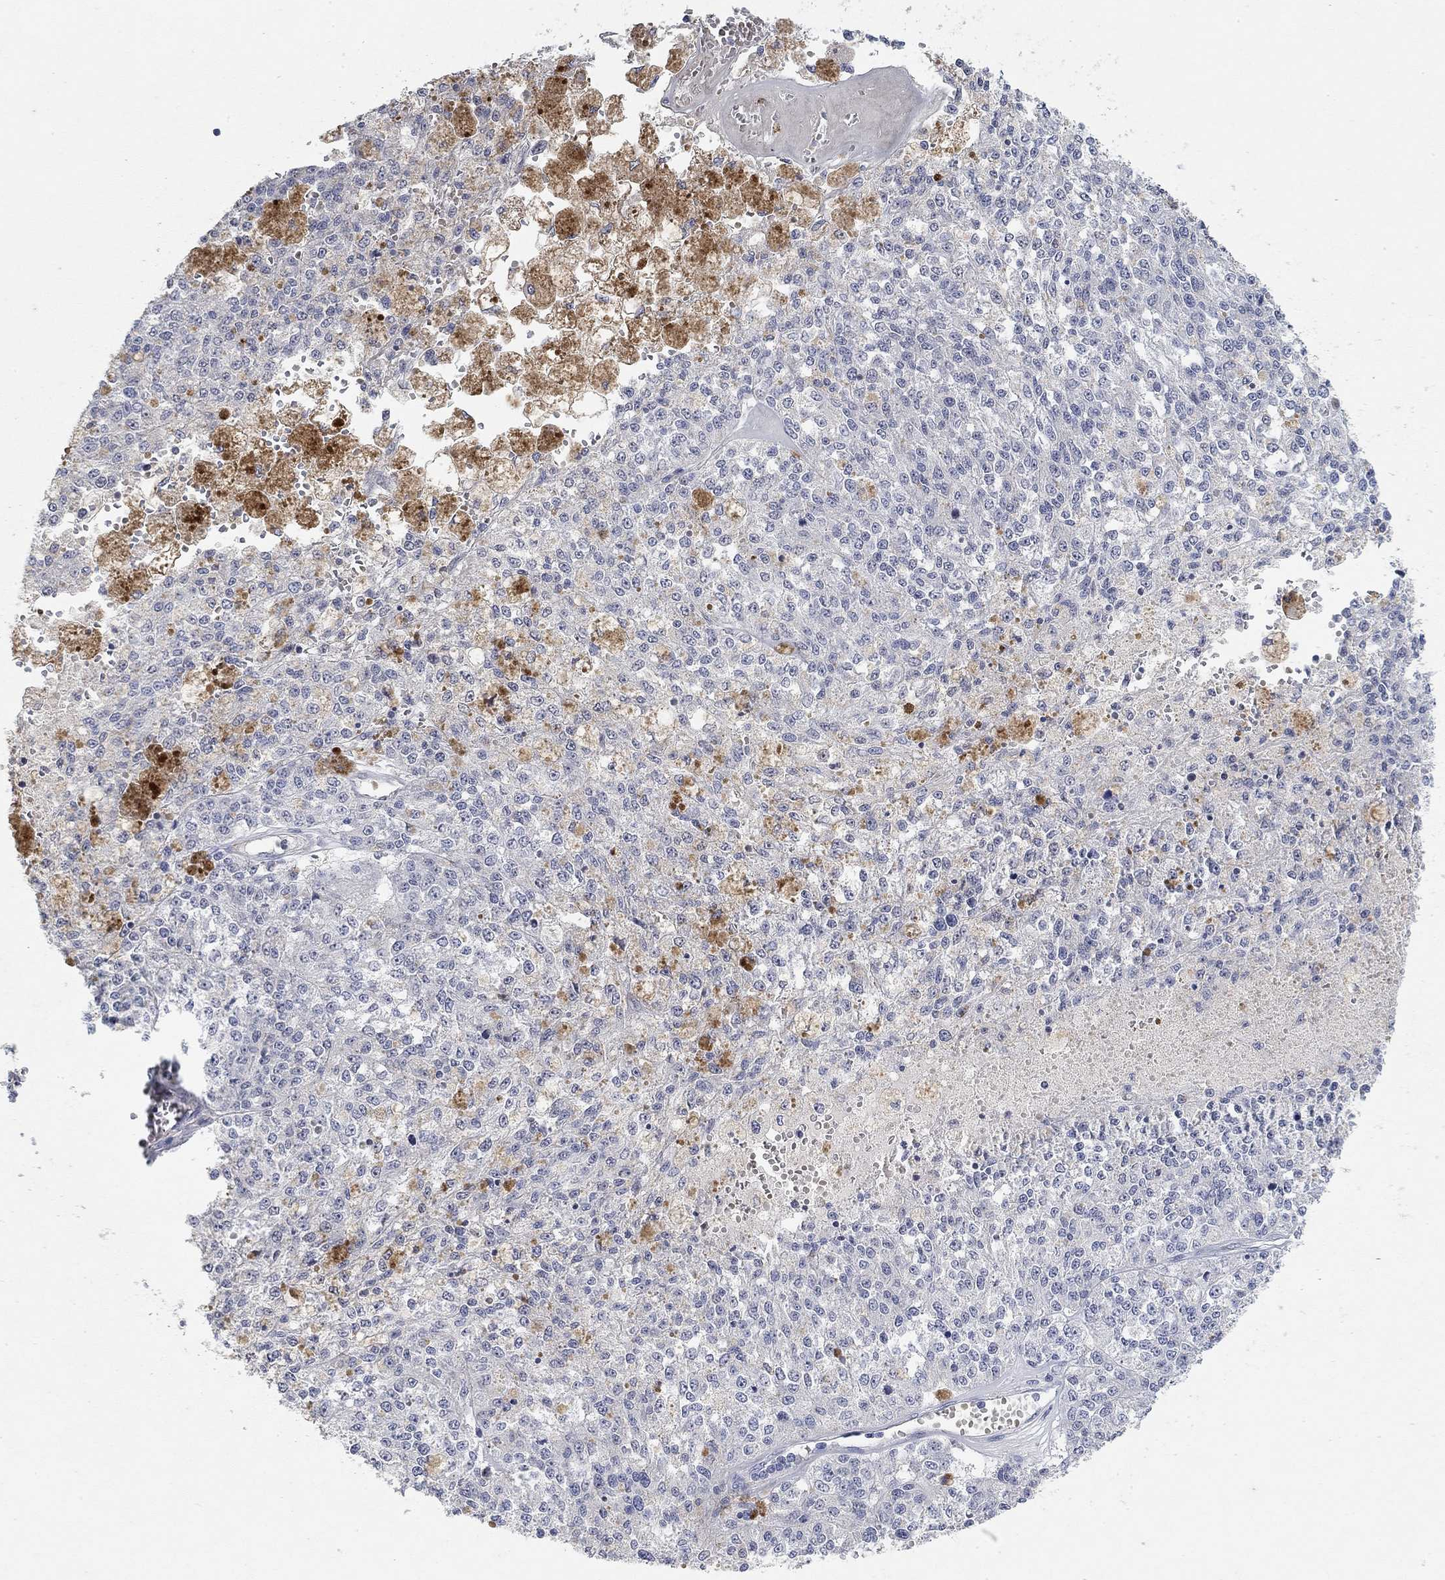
{"staining": {"intensity": "negative", "quantity": "none", "location": "none"}, "tissue": "melanoma", "cell_type": "Tumor cells", "image_type": "cancer", "snomed": [{"axis": "morphology", "description": "Malignant melanoma, Metastatic site"}, {"axis": "topography", "description": "Lymph node"}], "caption": "IHC of melanoma exhibits no staining in tumor cells.", "gene": "VAT1L", "patient": {"sex": "female", "age": 64}}